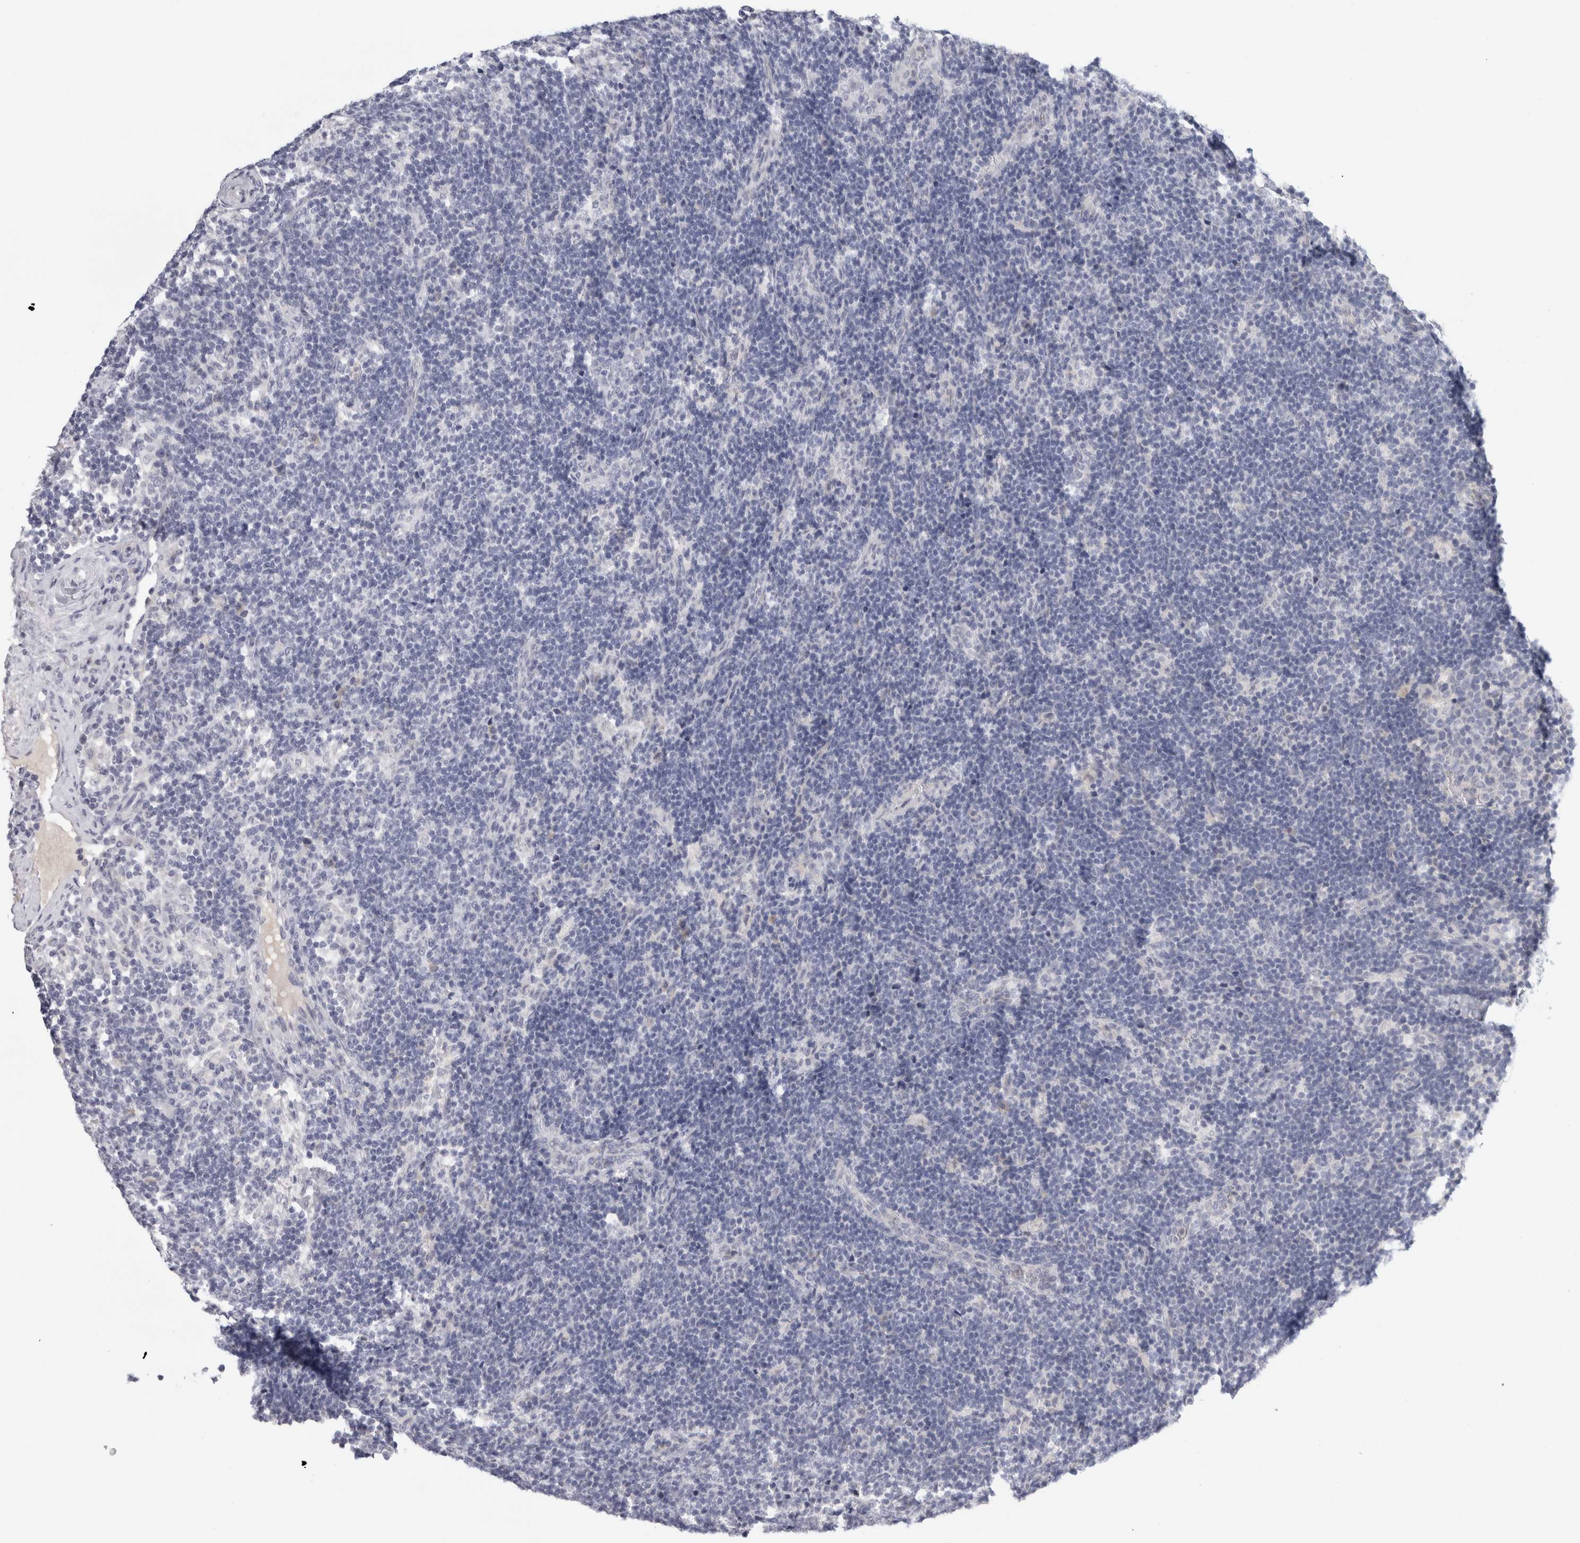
{"staining": {"intensity": "negative", "quantity": "none", "location": "none"}, "tissue": "lymph node", "cell_type": "Germinal center cells", "image_type": "normal", "snomed": [{"axis": "morphology", "description": "Normal tissue, NOS"}, {"axis": "topography", "description": "Lymph node"}], "caption": "High power microscopy histopathology image of an immunohistochemistry photomicrograph of unremarkable lymph node, revealing no significant expression in germinal center cells. The staining is performed using DAB brown chromogen with nuclei counter-stained in using hematoxylin.", "gene": "STK31", "patient": {"sex": "female", "age": 22}}